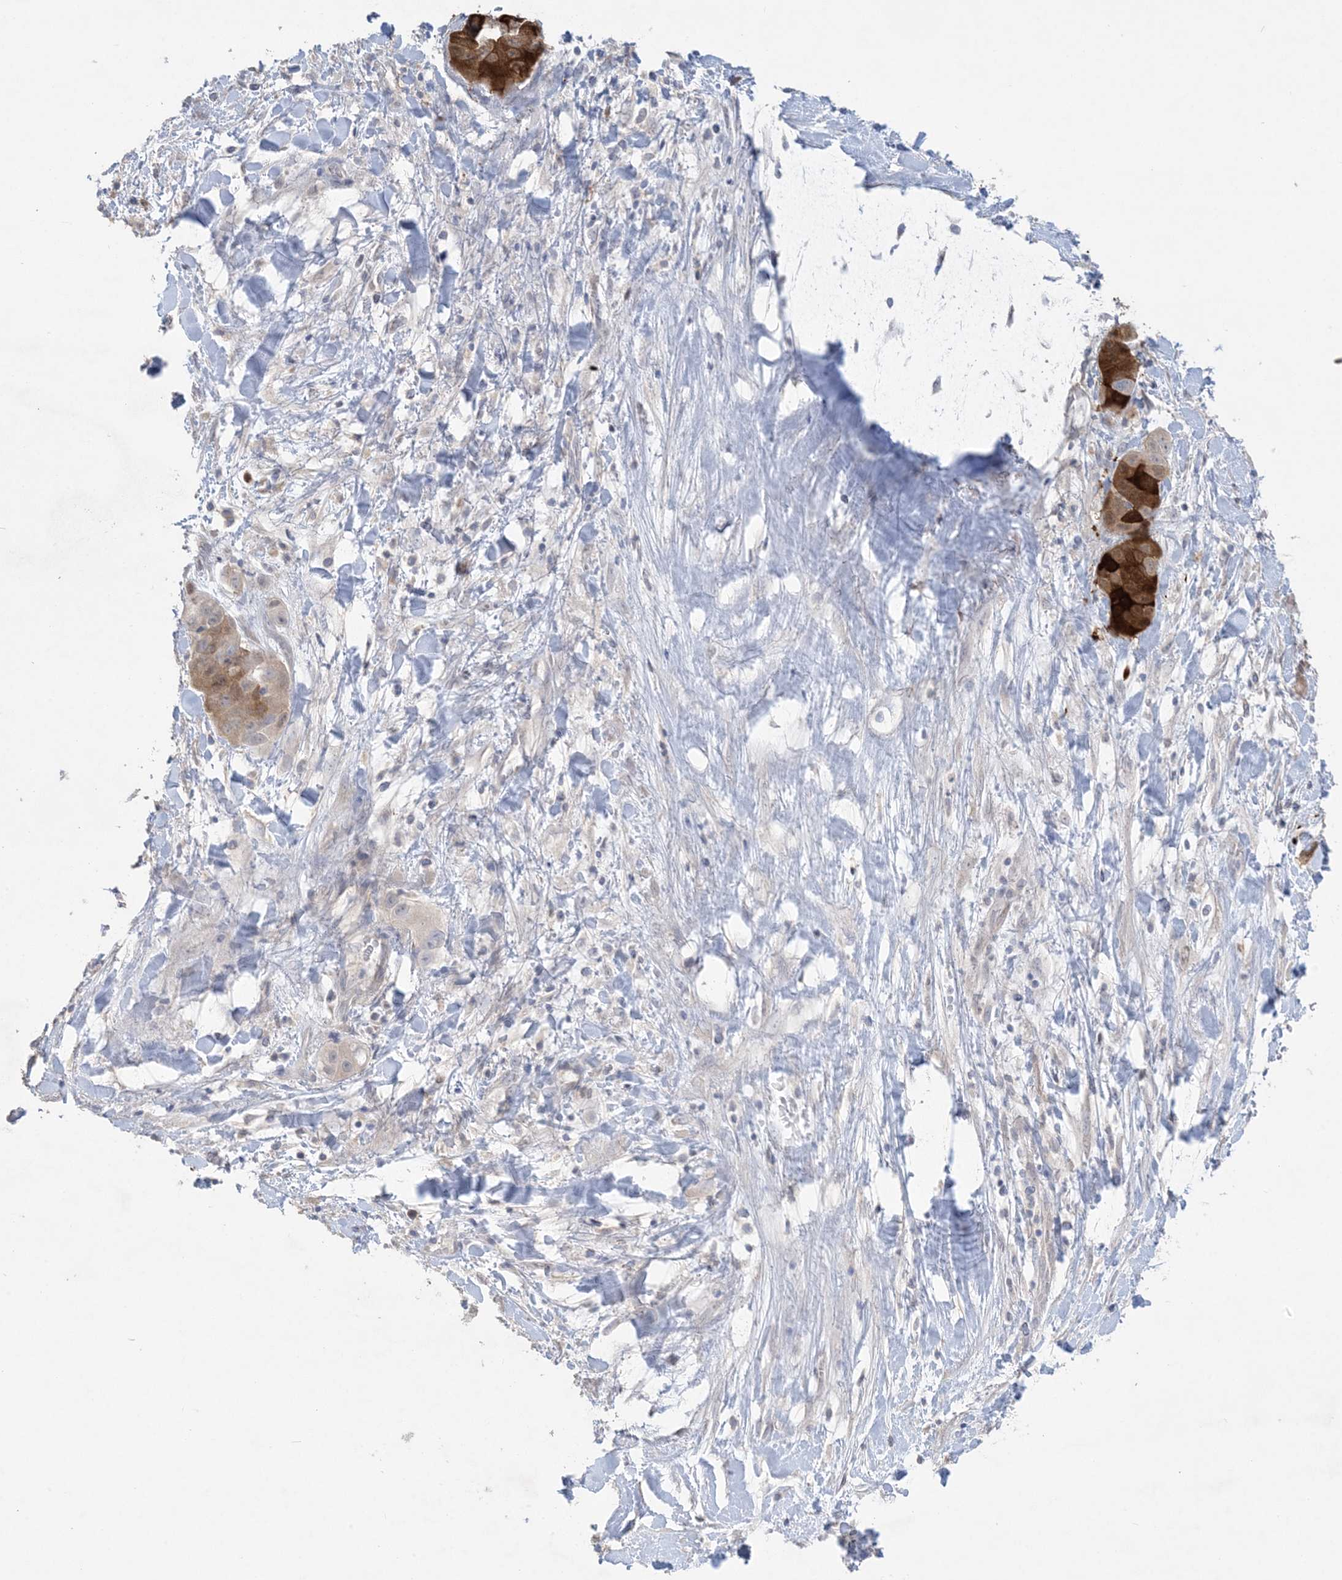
{"staining": {"intensity": "strong", "quantity": ">75%", "location": "cytoplasmic/membranous"}, "tissue": "liver cancer", "cell_type": "Tumor cells", "image_type": "cancer", "snomed": [{"axis": "morphology", "description": "Cholangiocarcinoma"}, {"axis": "topography", "description": "Liver"}], "caption": "Protein staining reveals strong cytoplasmic/membranous positivity in about >75% of tumor cells in liver cancer (cholangiocarcinoma).", "gene": "HMGCS1", "patient": {"sex": "female", "age": 52}}